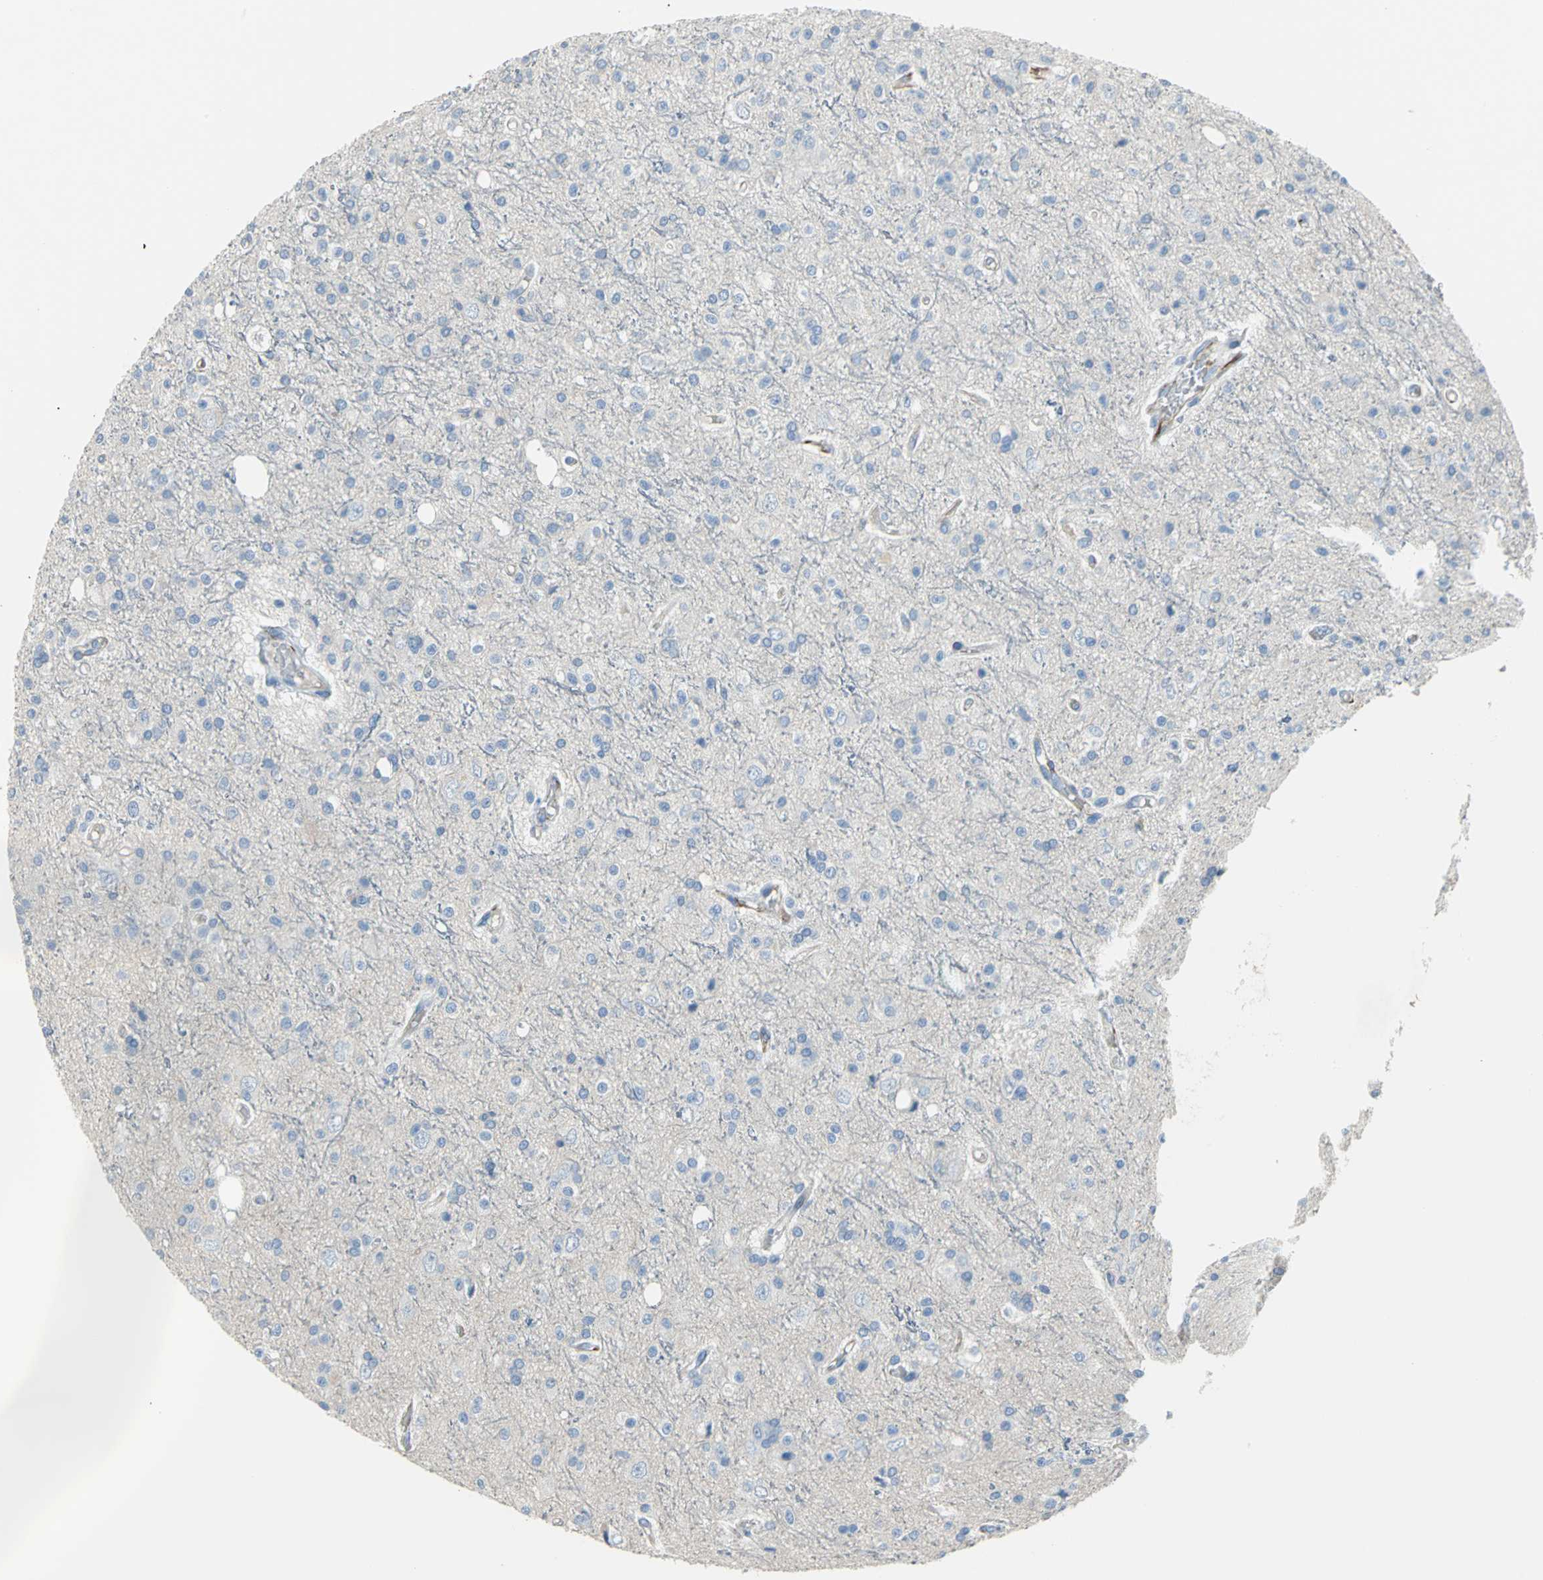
{"staining": {"intensity": "negative", "quantity": "none", "location": "none"}, "tissue": "glioma", "cell_type": "Tumor cells", "image_type": "cancer", "snomed": [{"axis": "morphology", "description": "Glioma, malignant, High grade"}, {"axis": "topography", "description": "Brain"}], "caption": "A high-resolution photomicrograph shows immunohistochemistry staining of malignant glioma (high-grade), which exhibits no significant expression in tumor cells.", "gene": "ALOX15", "patient": {"sex": "male", "age": 47}}